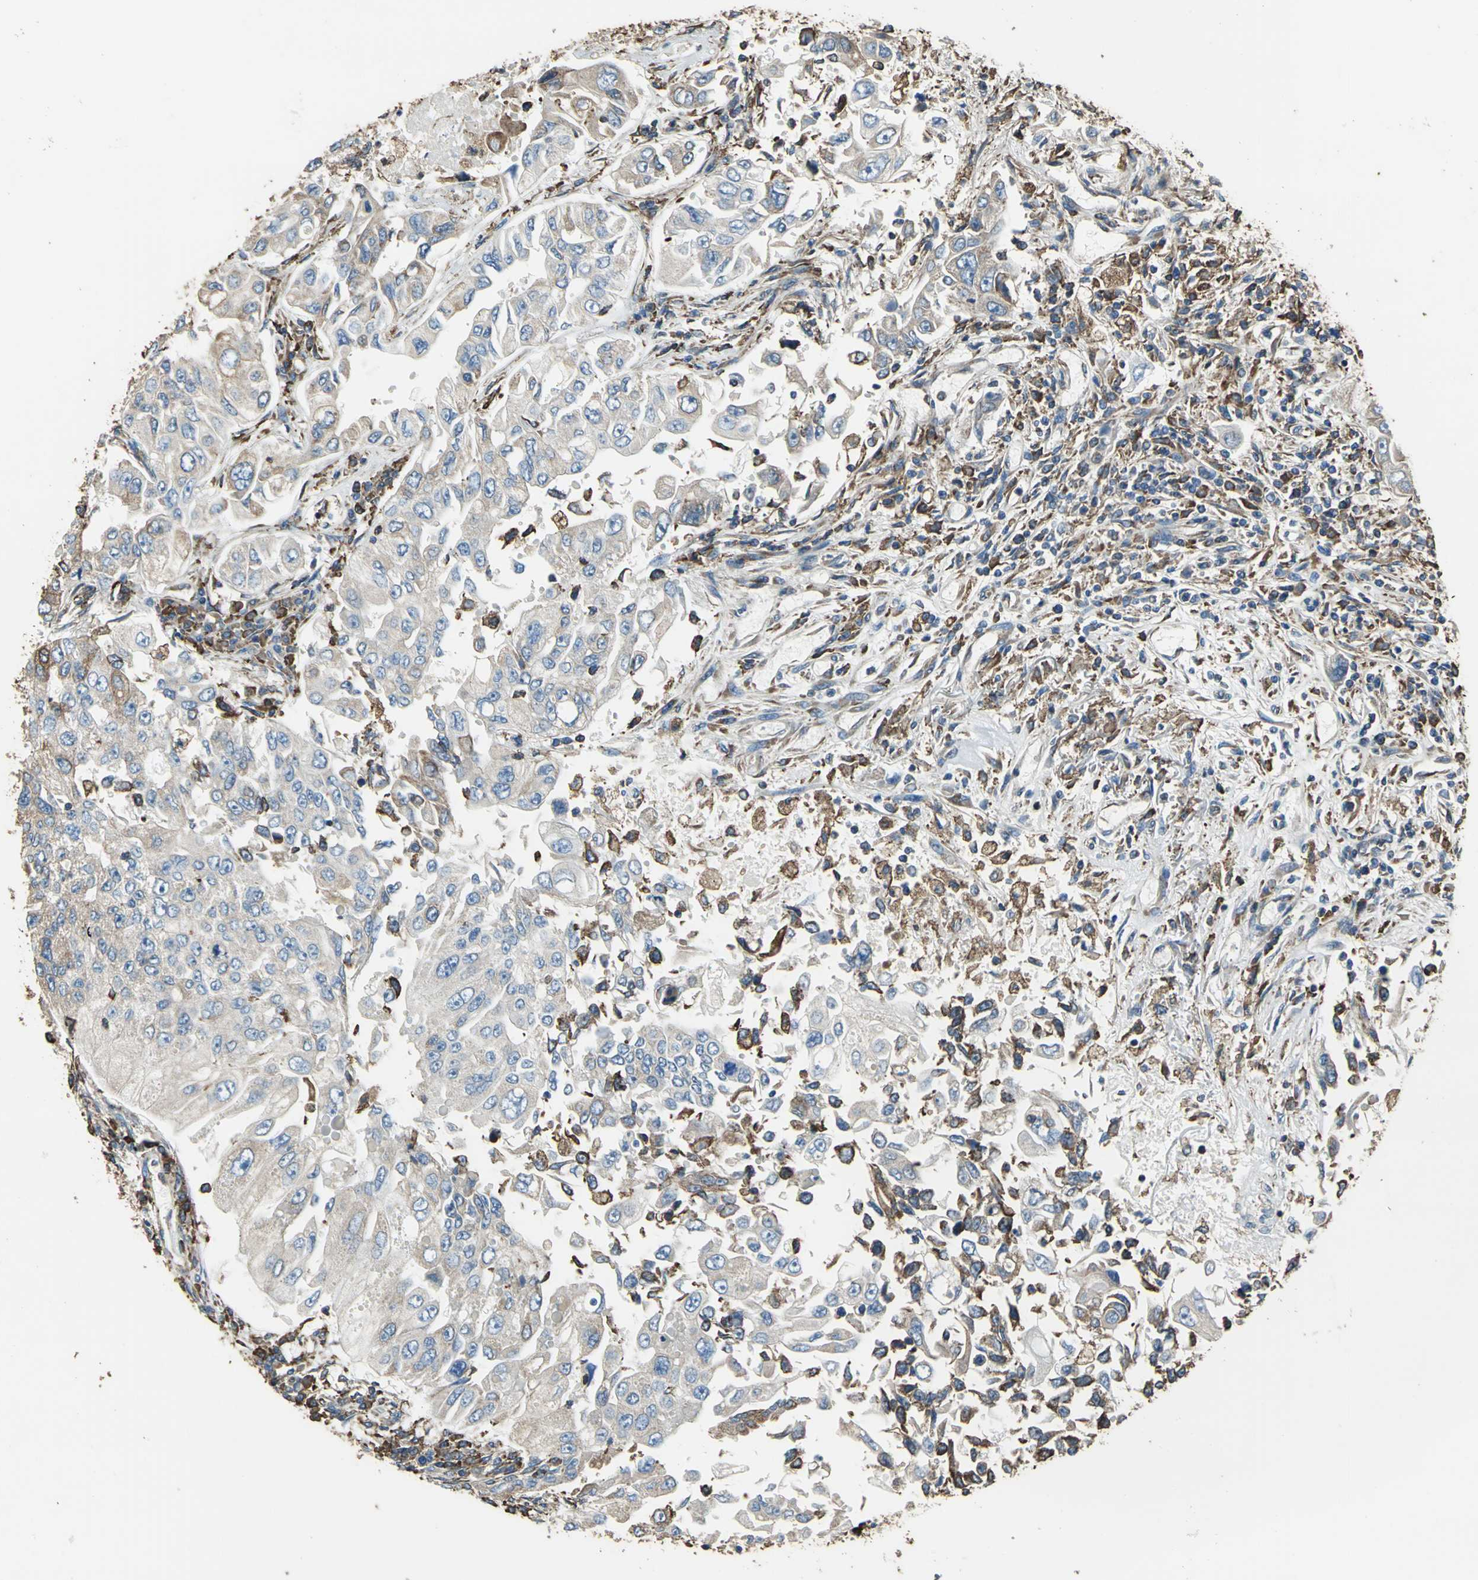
{"staining": {"intensity": "weak", "quantity": "25%-75%", "location": "cytoplasmic/membranous"}, "tissue": "lung cancer", "cell_type": "Tumor cells", "image_type": "cancer", "snomed": [{"axis": "morphology", "description": "Adenocarcinoma, NOS"}, {"axis": "topography", "description": "Lung"}], "caption": "Protein positivity by immunohistochemistry (IHC) shows weak cytoplasmic/membranous positivity in approximately 25%-75% of tumor cells in lung cancer. Immunohistochemistry stains the protein in brown and the nuclei are stained blue.", "gene": "GPANK1", "patient": {"sex": "male", "age": 84}}